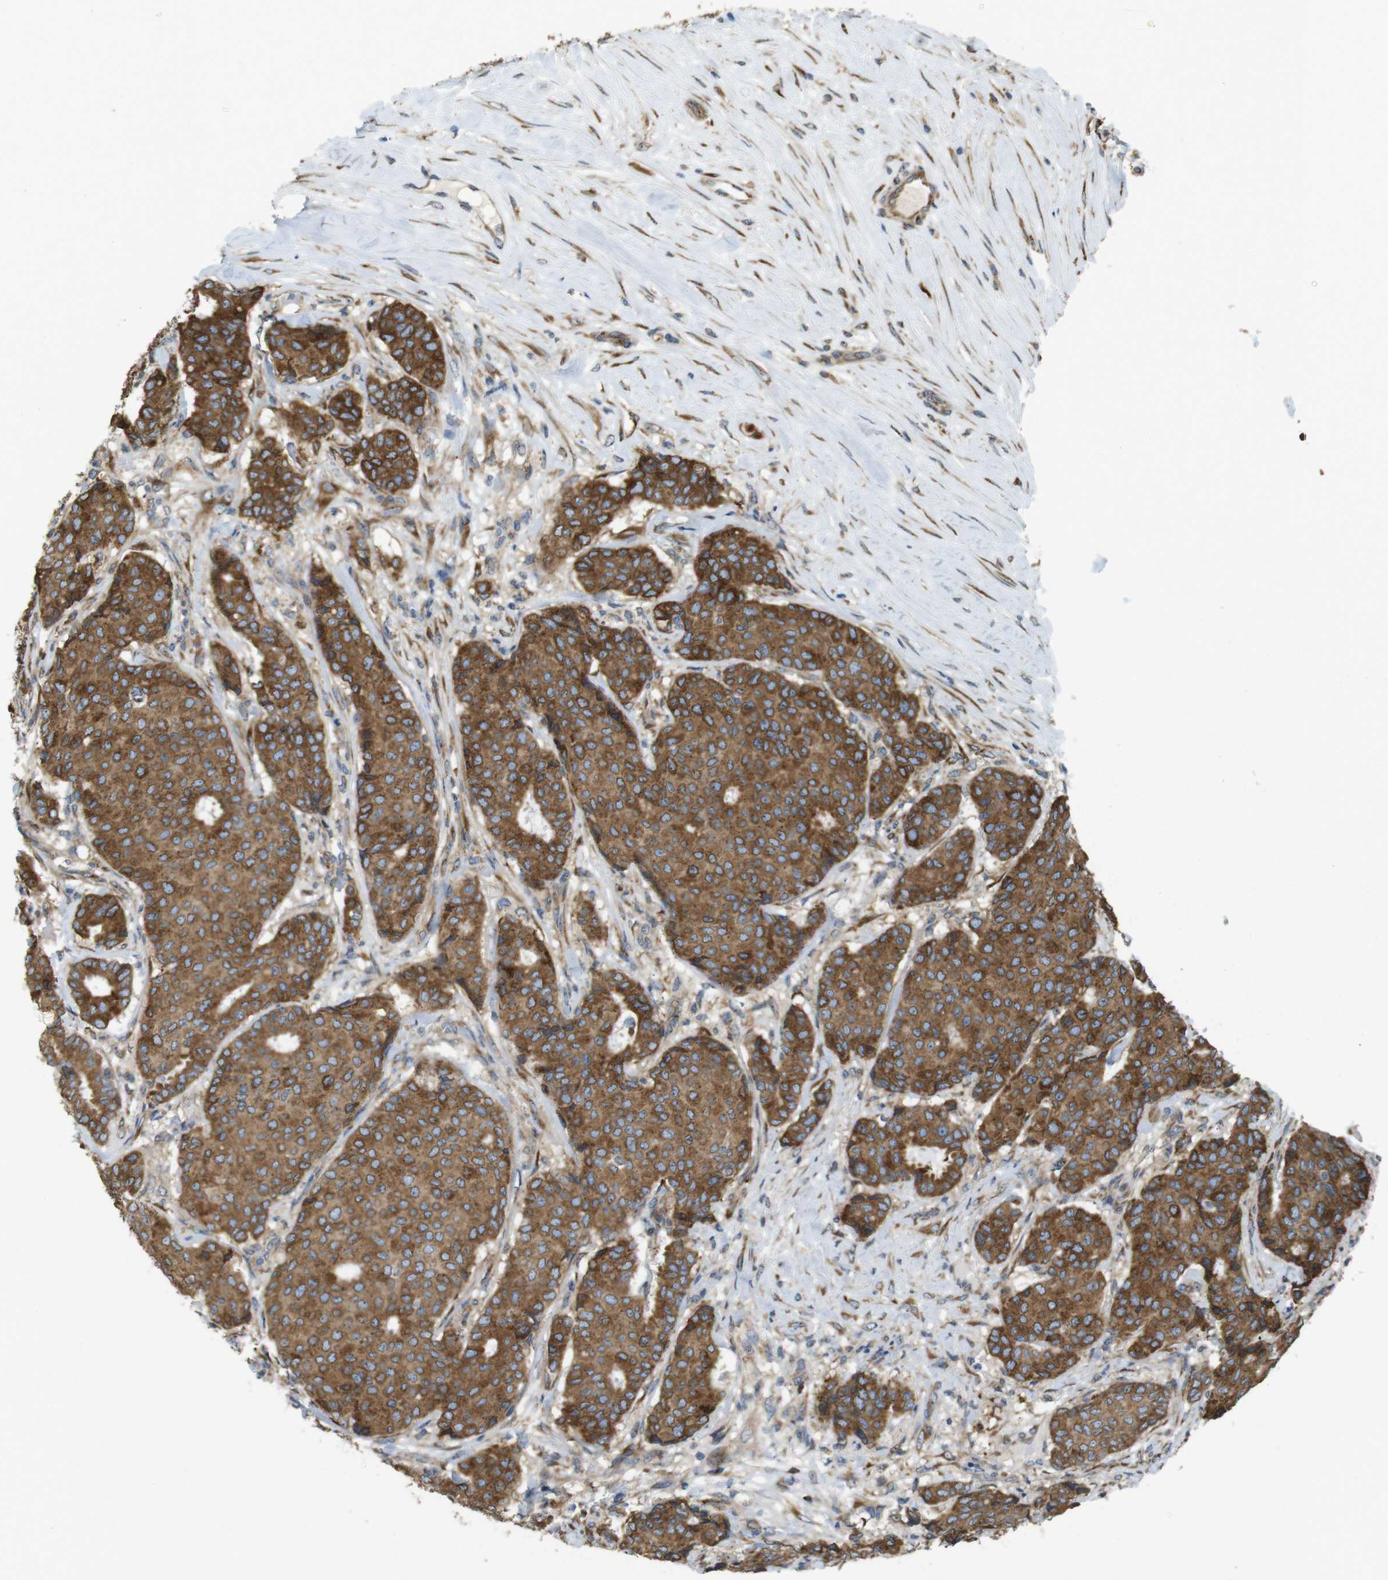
{"staining": {"intensity": "strong", "quantity": ">75%", "location": "cytoplasmic/membranous"}, "tissue": "breast cancer", "cell_type": "Tumor cells", "image_type": "cancer", "snomed": [{"axis": "morphology", "description": "Duct carcinoma"}, {"axis": "topography", "description": "Breast"}], "caption": "Immunohistochemistry photomicrograph of neoplastic tissue: invasive ductal carcinoma (breast) stained using IHC displays high levels of strong protein expression localized specifically in the cytoplasmic/membranous of tumor cells, appearing as a cytoplasmic/membranous brown color.", "gene": "TMEM143", "patient": {"sex": "female", "age": 75}}